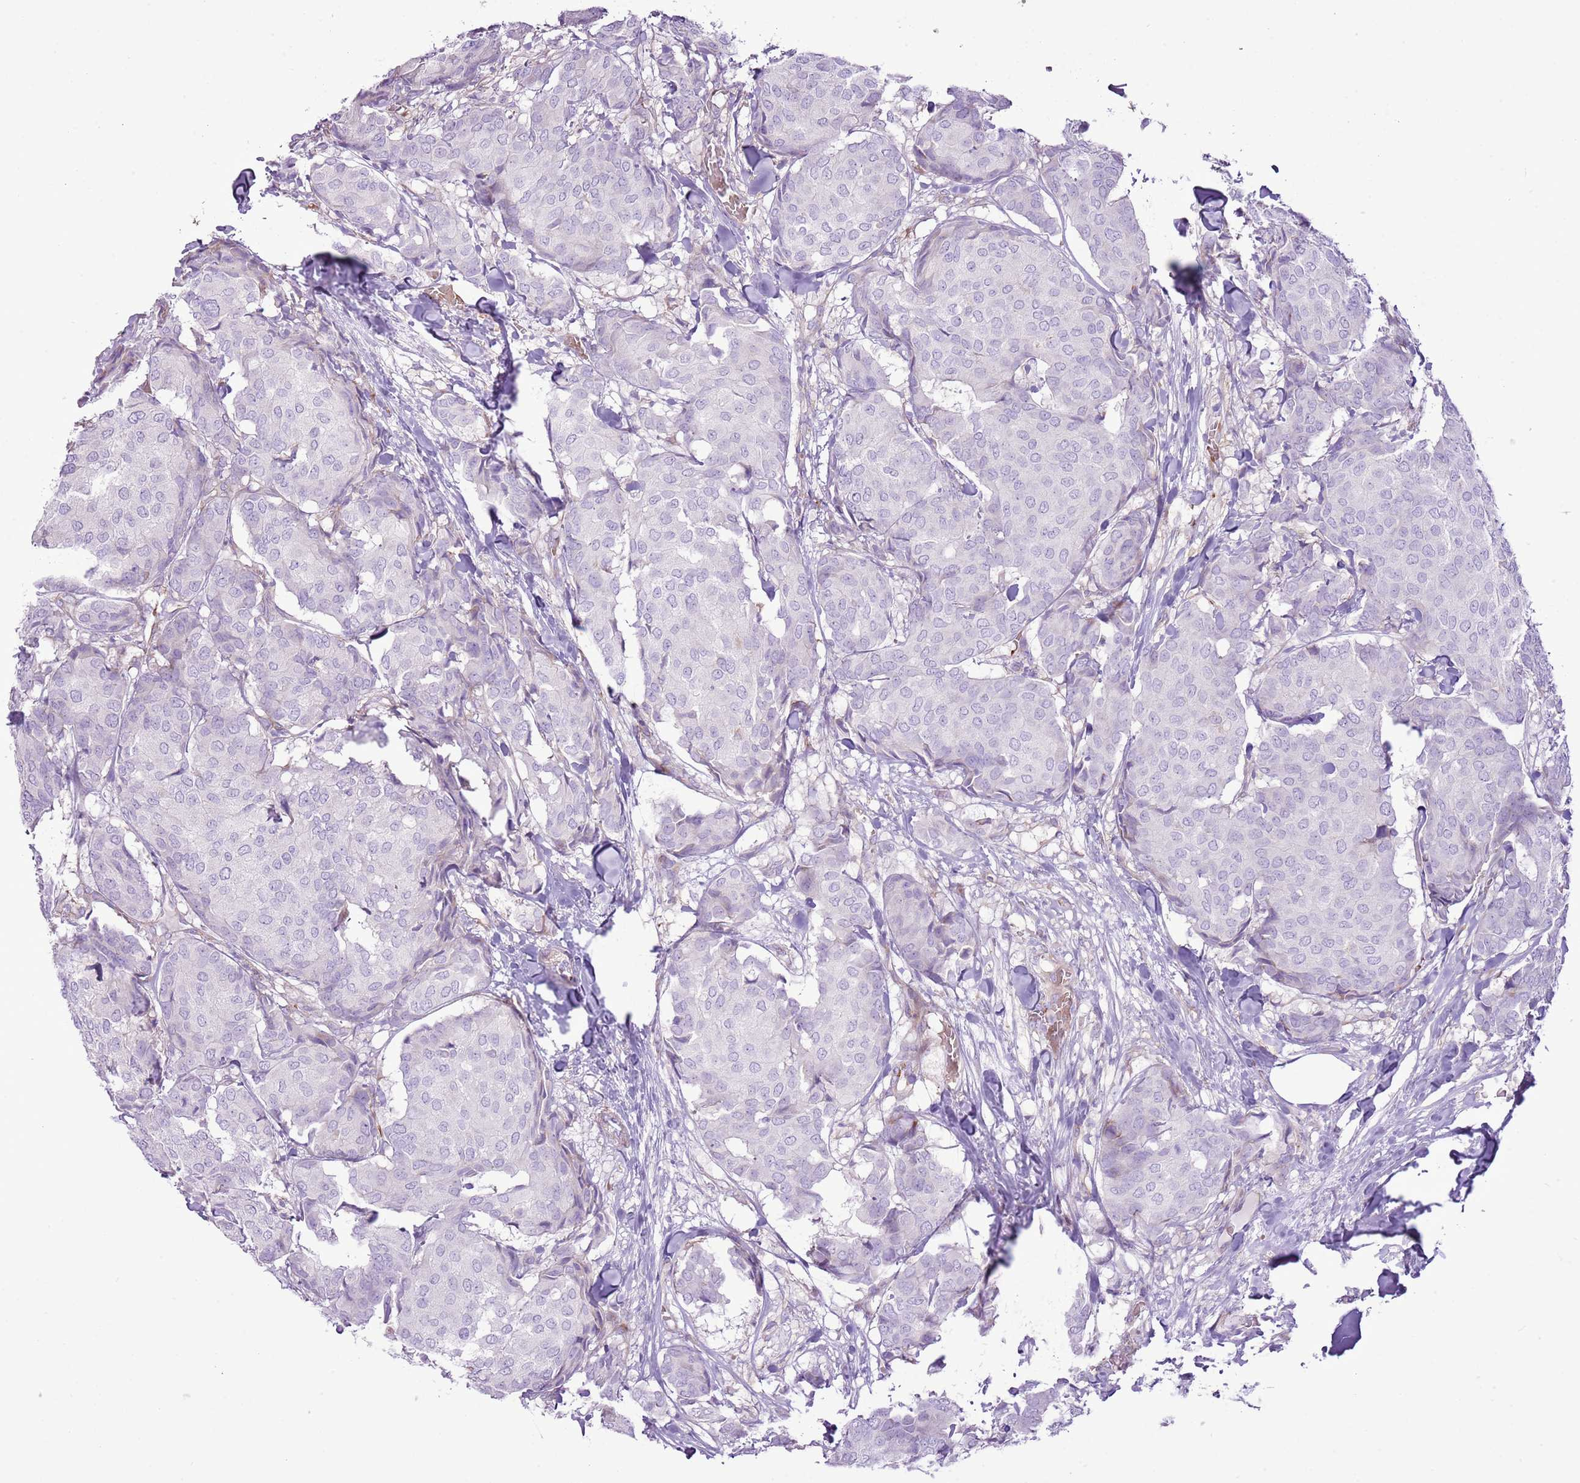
{"staining": {"intensity": "negative", "quantity": "none", "location": "none"}, "tissue": "breast cancer", "cell_type": "Tumor cells", "image_type": "cancer", "snomed": [{"axis": "morphology", "description": "Duct carcinoma"}, {"axis": "topography", "description": "Breast"}], "caption": "This is a histopathology image of immunohistochemistry (IHC) staining of breast cancer, which shows no expression in tumor cells. The staining was performed using DAB (3,3'-diaminobenzidine) to visualize the protein expression in brown, while the nuclei were stained in blue with hematoxylin (Magnification: 20x).", "gene": "CHAC2", "patient": {"sex": "female", "age": 75}}